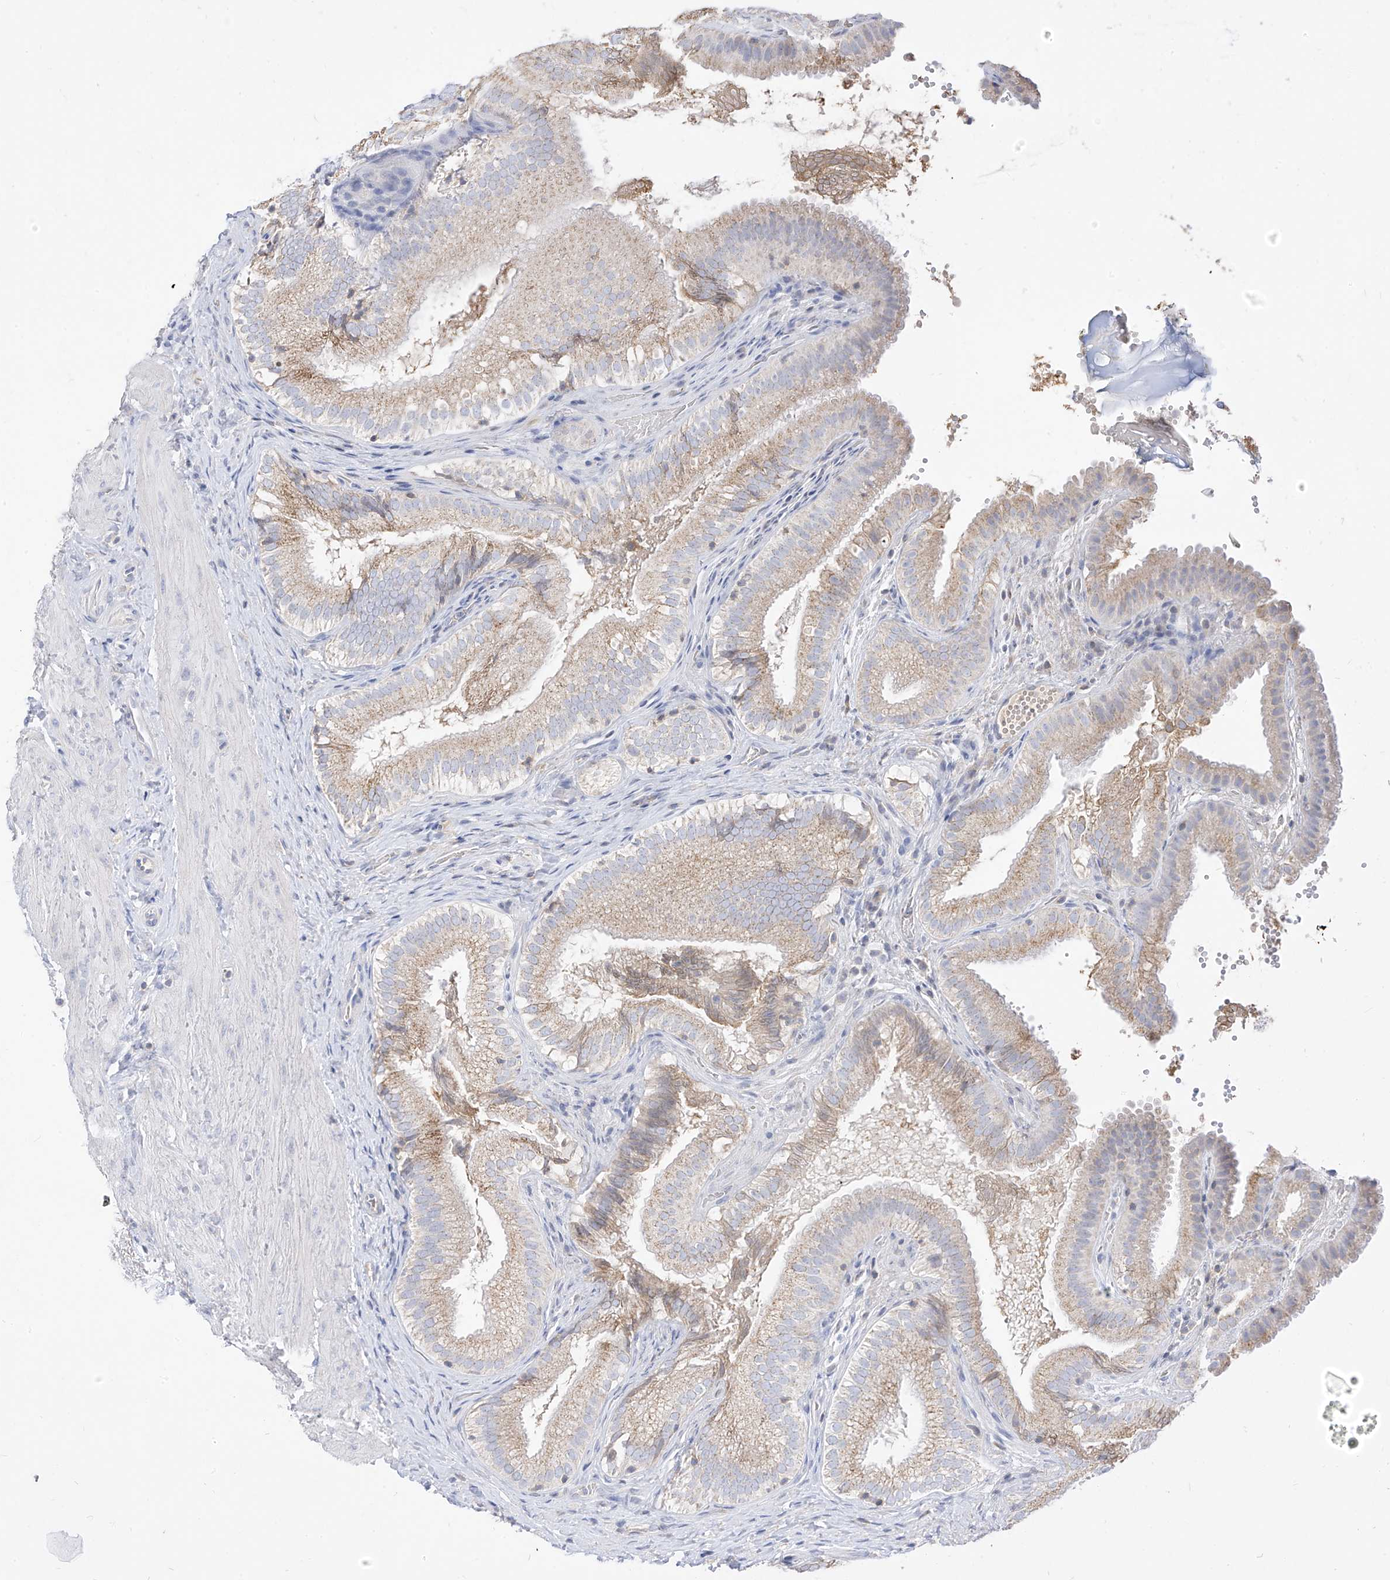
{"staining": {"intensity": "moderate", "quantity": ">75%", "location": "cytoplasmic/membranous"}, "tissue": "gallbladder", "cell_type": "Glandular cells", "image_type": "normal", "snomed": [{"axis": "morphology", "description": "Normal tissue, NOS"}, {"axis": "topography", "description": "Gallbladder"}], "caption": "Immunohistochemistry (DAB (3,3'-diaminobenzidine)) staining of normal gallbladder shows moderate cytoplasmic/membranous protein staining in approximately >75% of glandular cells. (brown staining indicates protein expression, while blue staining denotes nuclei).", "gene": "RASA2", "patient": {"sex": "female", "age": 30}}